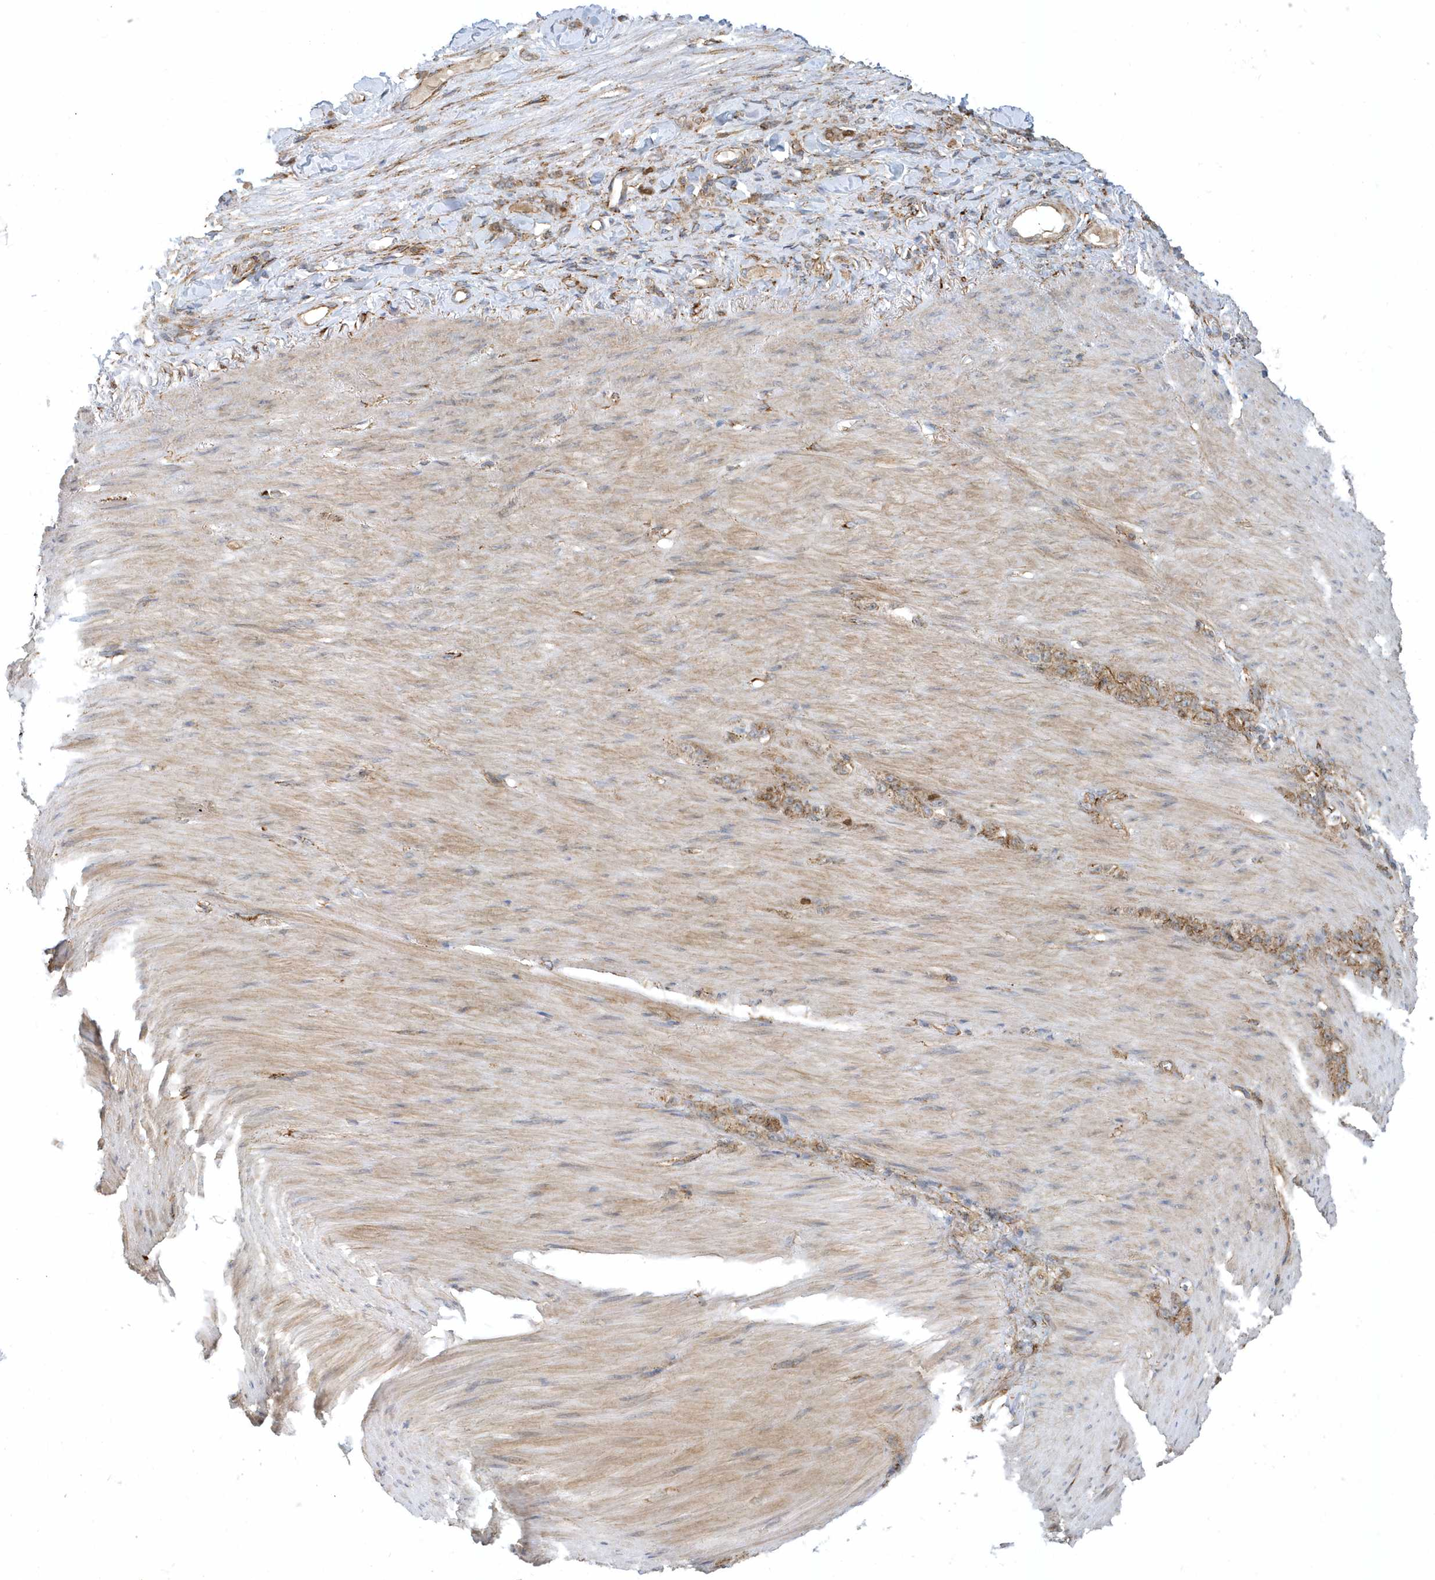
{"staining": {"intensity": "moderate", "quantity": ">75%", "location": "cytoplasmic/membranous"}, "tissue": "stomach cancer", "cell_type": "Tumor cells", "image_type": "cancer", "snomed": [{"axis": "morphology", "description": "Normal tissue, NOS"}, {"axis": "morphology", "description": "Adenocarcinoma, NOS"}, {"axis": "topography", "description": "Stomach"}], "caption": "An immunohistochemistry photomicrograph of tumor tissue is shown. Protein staining in brown shows moderate cytoplasmic/membranous positivity in adenocarcinoma (stomach) within tumor cells.", "gene": "HRH4", "patient": {"sex": "male", "age": 82}}